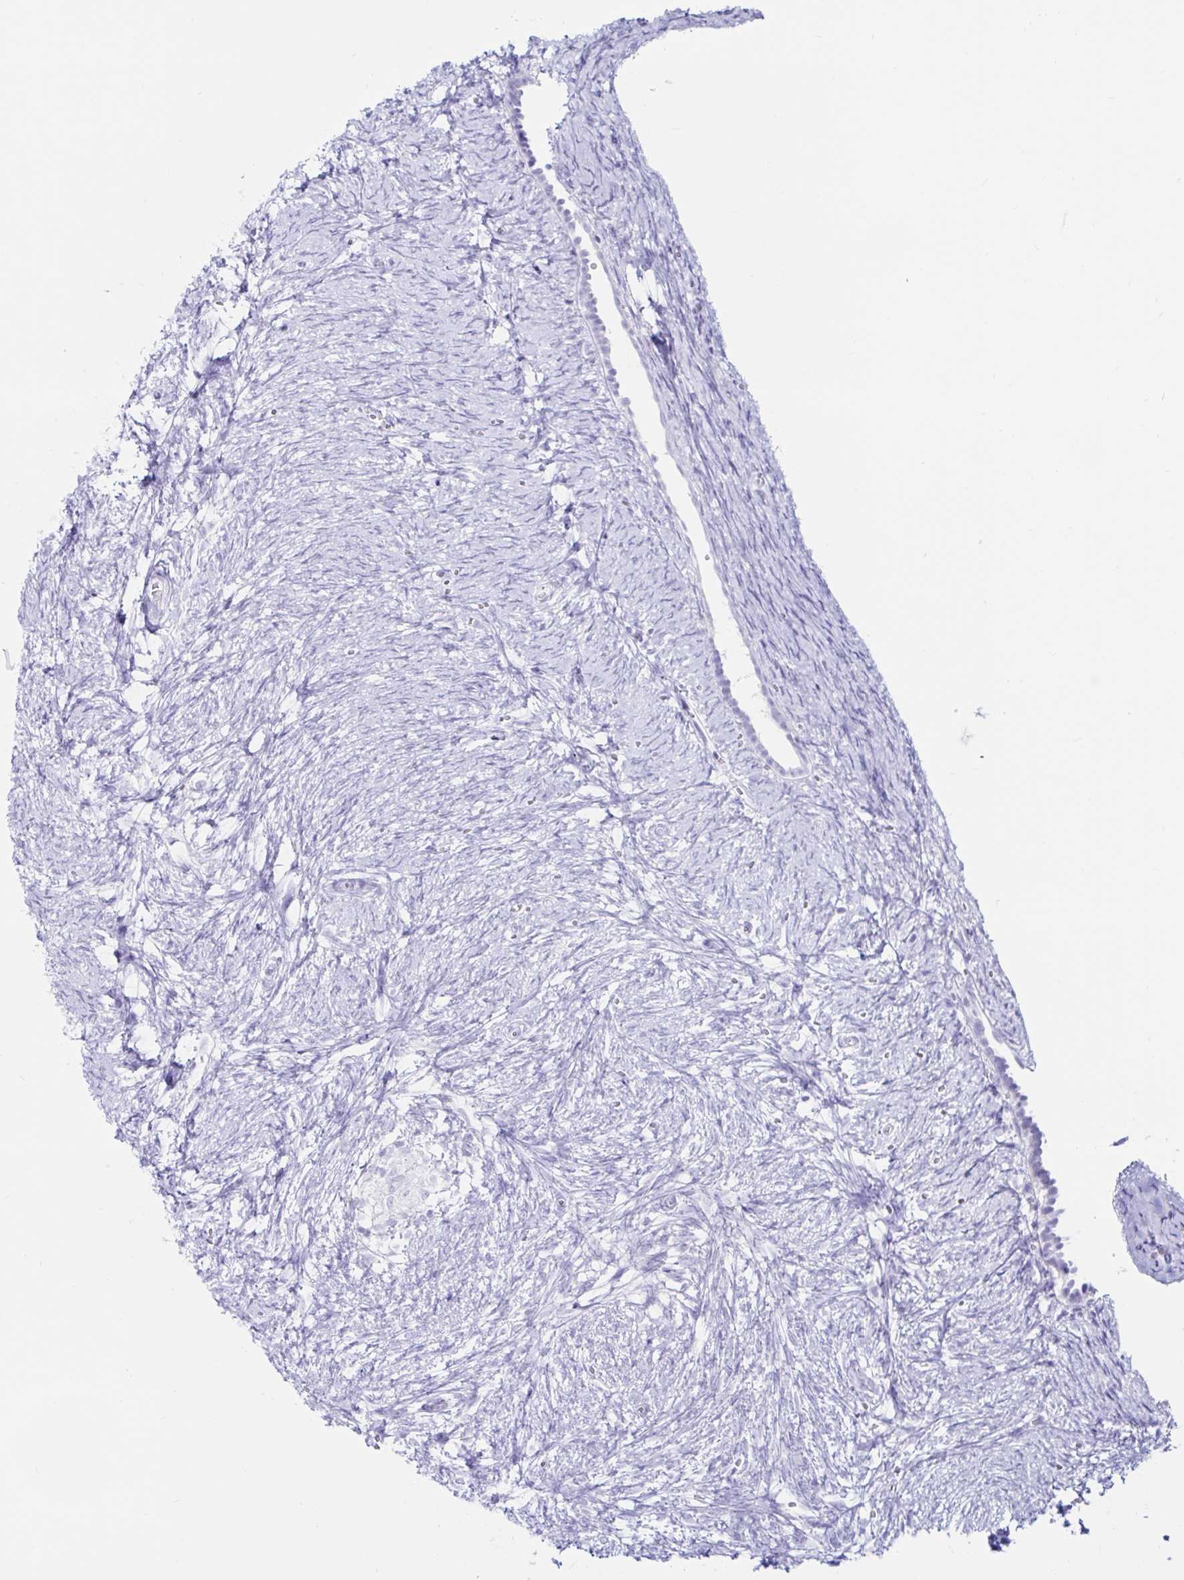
{"staining": {"intensity": "negative", "quantity": "none", "location": "none"}, "tissue": "ovary", "cell_type": "Follicle cells", "image_type": "normal", "snomed": [{"axis": "morphology", "description": "Normal tissue, NOS"}, {"axis": "topography", "description": "Ovary"}], "caption": "Immunohistochemical staining of benign human ovary displays no significant positivity in follicle cells.", "gene": "BEST1", "patient": {"sex": "female", "age": 41}}